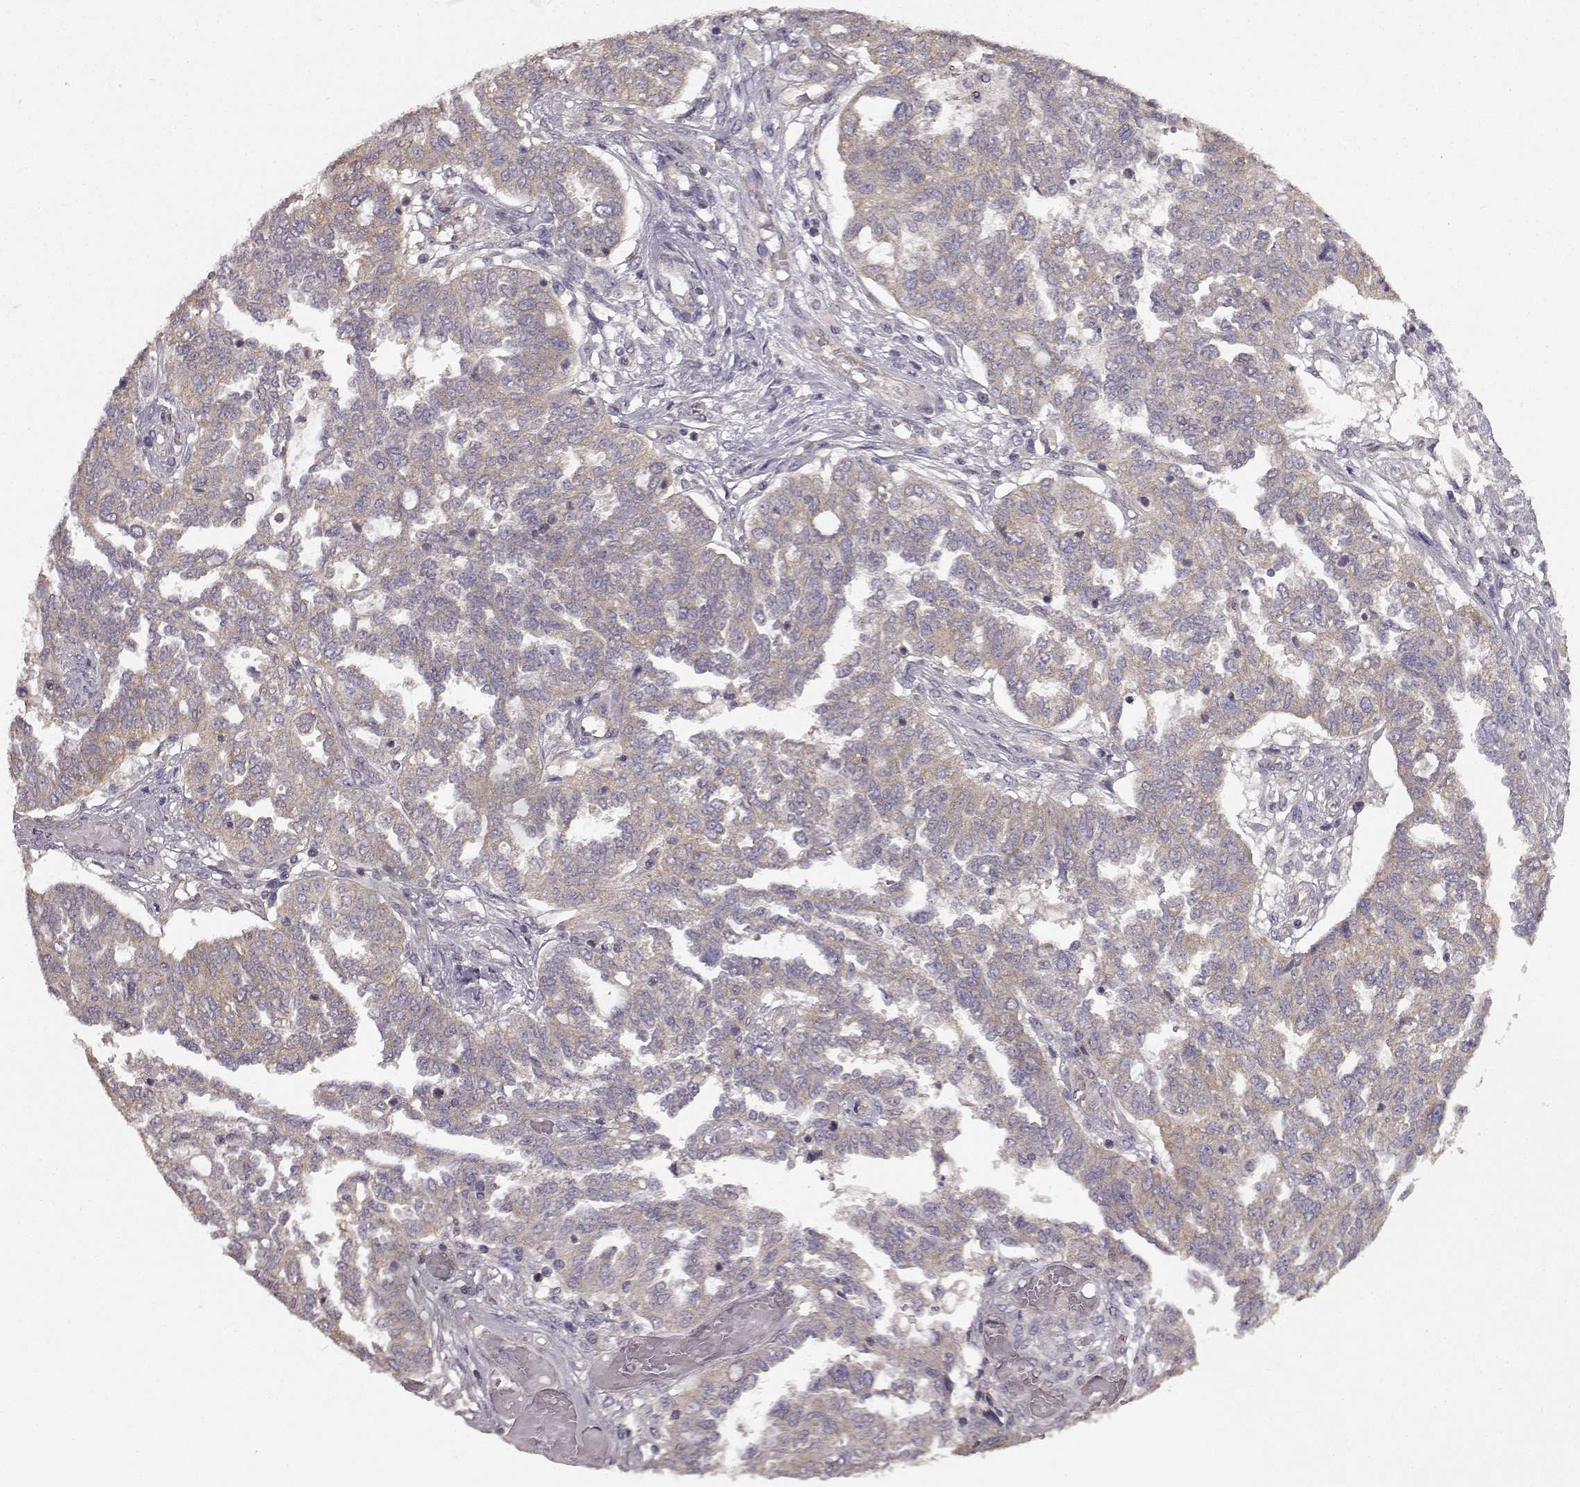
{"staining": {"intensity": "weak", "quantity": ">75%", "location": "cytoplasmic/membranous"}, "tissue": "ovarian cancer", "cell_type": "Tumor cells", "image_type": "cancer", "snomed": [{"axis": "morphology", "description": "Cystadenocarcinoma, serous, NOS"}, {"axis": "topography", "description": "Ovary"}], "caption": "Tumor cells display low levels of weak cytoplasmic/membranous positivity in approximately >75% of cells in ovarian cancer (serous cystadenocarcinoma). The protein of interest is shown in brown color, while the nuclei are stained blue.", "gene": "ERBB3", "patient": {"sex": "female", "age": 67}}